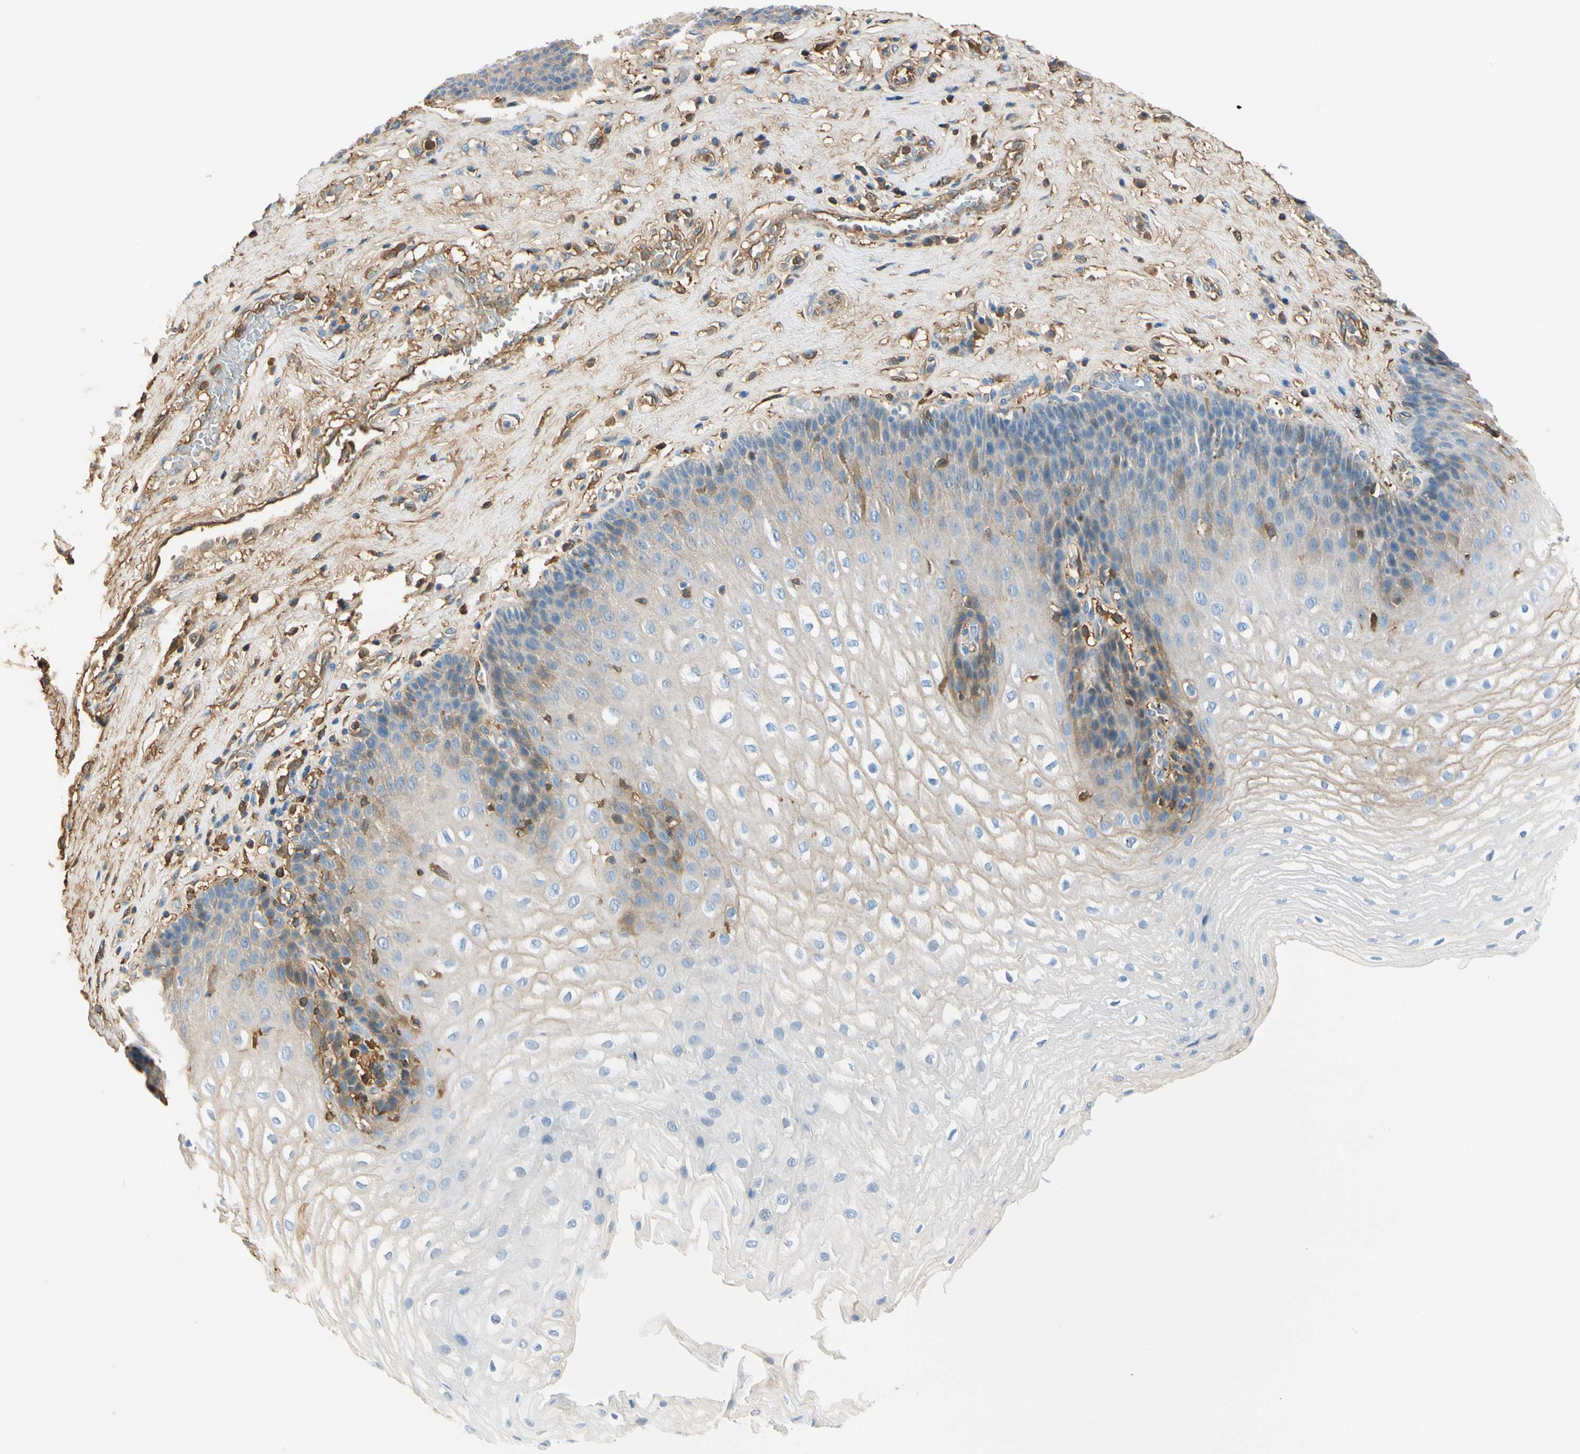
{"staining": {"intensity": "weak", "quantity": ">75%", "location": "cytoplasmic/membranous"}, "tissue": "esophagus", "cell_type": "Squamous epithelial cells", "image_type": "normal", "snomed": [{"axis": "morphology", "description": "Normal tissue, NOS"}, {"axis": "topography", "description": "Esophagus"}], "caption": "A high-resolution image shows immunohistochemistry (IHC) staining of benign esophagus, which shows weak cytoplasmic/membranous staining in approximately >75% of squamous epithelial cells. Nuclei are stained in blue.", "gene": "LAMB3", "patient": {"sex": "male", "age": 48}}